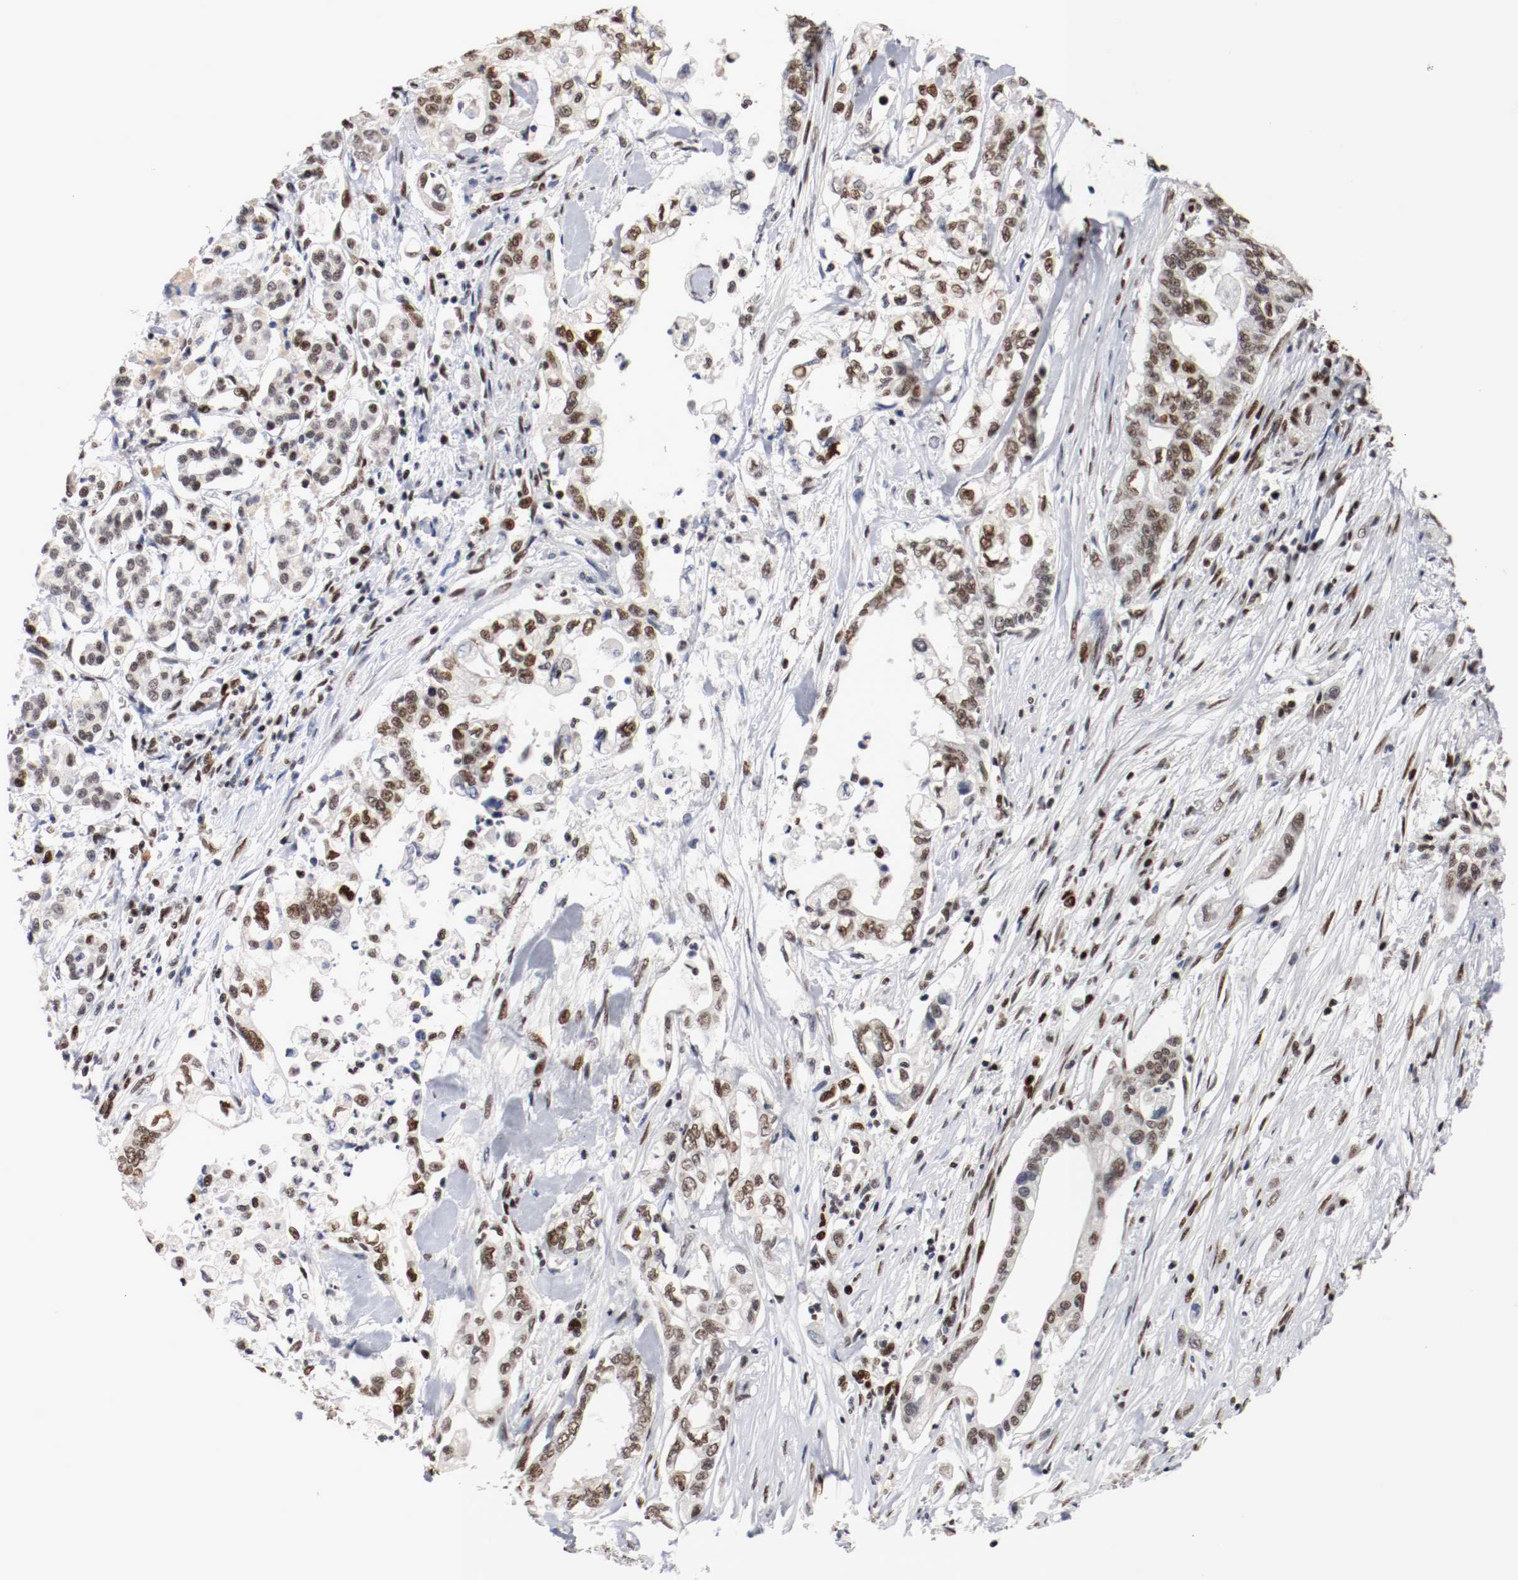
{"staining": {"intensity": "moderate", "quantity": ">75%", "location": "nuclear"}, "tissue": "pancreatic cancer", "cell_type": "Tumor cells", "image_type": "cancer", "snomed": [{"axis": "morphology", "description": "Normal tissue, NOS"}, {"axis": "topography", "description": "Pancreas"}], "caption": "Pancreatic cancer stained with a brown dye demonstrates moderate nuclear positive expression in approximately >75% of tumor cells.", "gene": "MEF2D", "patient": {"sex": "male", "age": 42}}